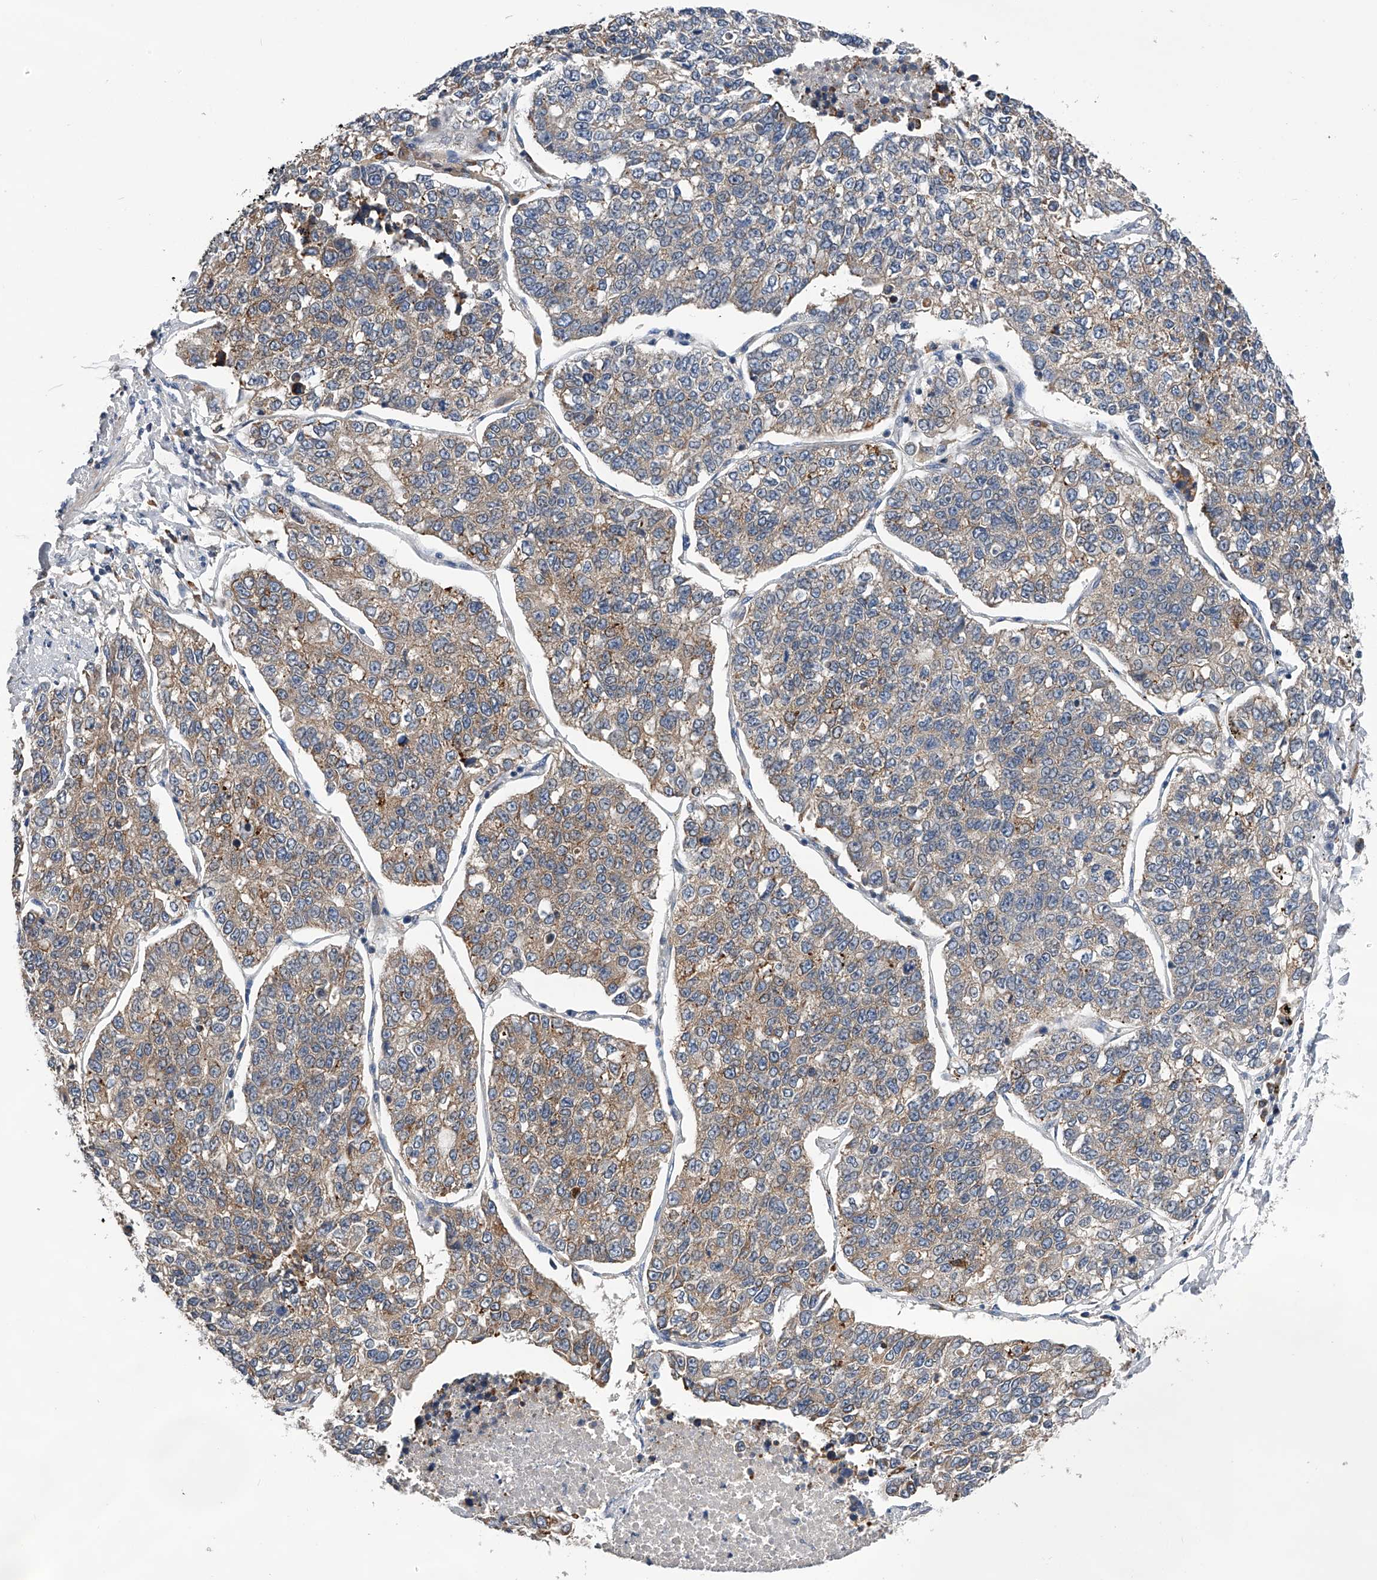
{"staining": {"intensity": "weak", "quantity": "25%-75%", "location": "cytoplasmic/membranous"}, "tissue": "lung cancer", "cell_type": "Tumor cells", "image_type": "cancer", "snomed": [{"axis": "morphology", "description": "Adenocarcinoma, NOS"}, {"axis": "topography", "description": "Lung"}], "caption": "Approximately 25%-75% of tumor cells in human lung cancer (adenocarcinoma) display weak cytoplasmic/membranous protein staining as visualized by brown immunohistochemical staining.", "gene": "SPOCK1", "patient": {"sex": "male", "age": 49}}